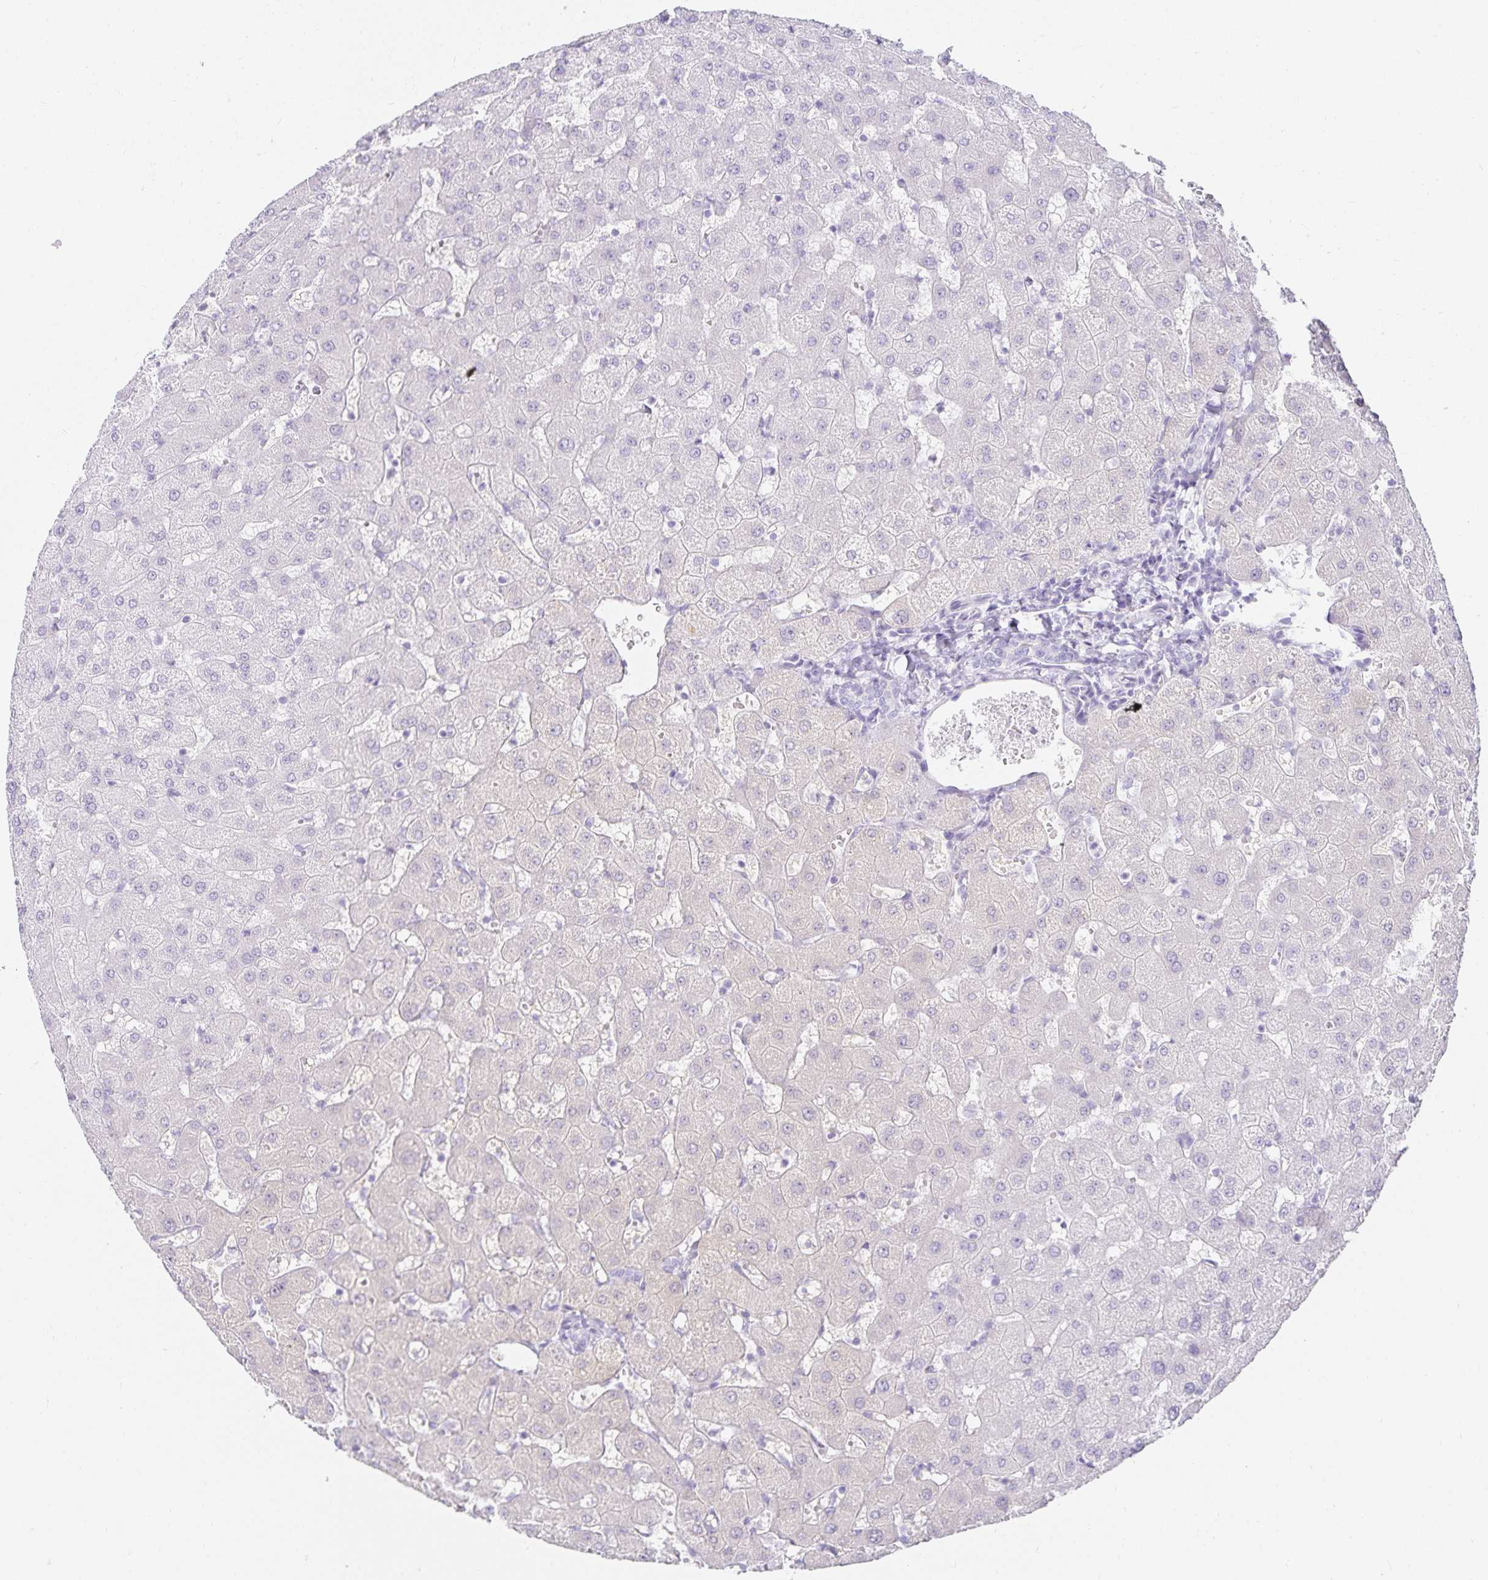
{"staining": {"intensity": "negative", "quantity": "none", "location": "none"}, "tissue": "liver", "cell_type": "Cholangiocytes", "image_type": "normal", "snomed": [{"axis": "morphology", "description": "Normal tissue, NOS"}, {"axis": "topography", "description": "Liver"}], "caption": "Immunohistochemical staining of unremarkable liver shows no significant expression in cholangiocytes. Brightfield microscopy of immunohistochemistry (IHC) stained with DAB (3,3'-diaminobenzidine) (brown) and hematoxylin (blue), captured at high magnification.", "gene": "GP2", "patient": {"sex": "female", "age": 63}}